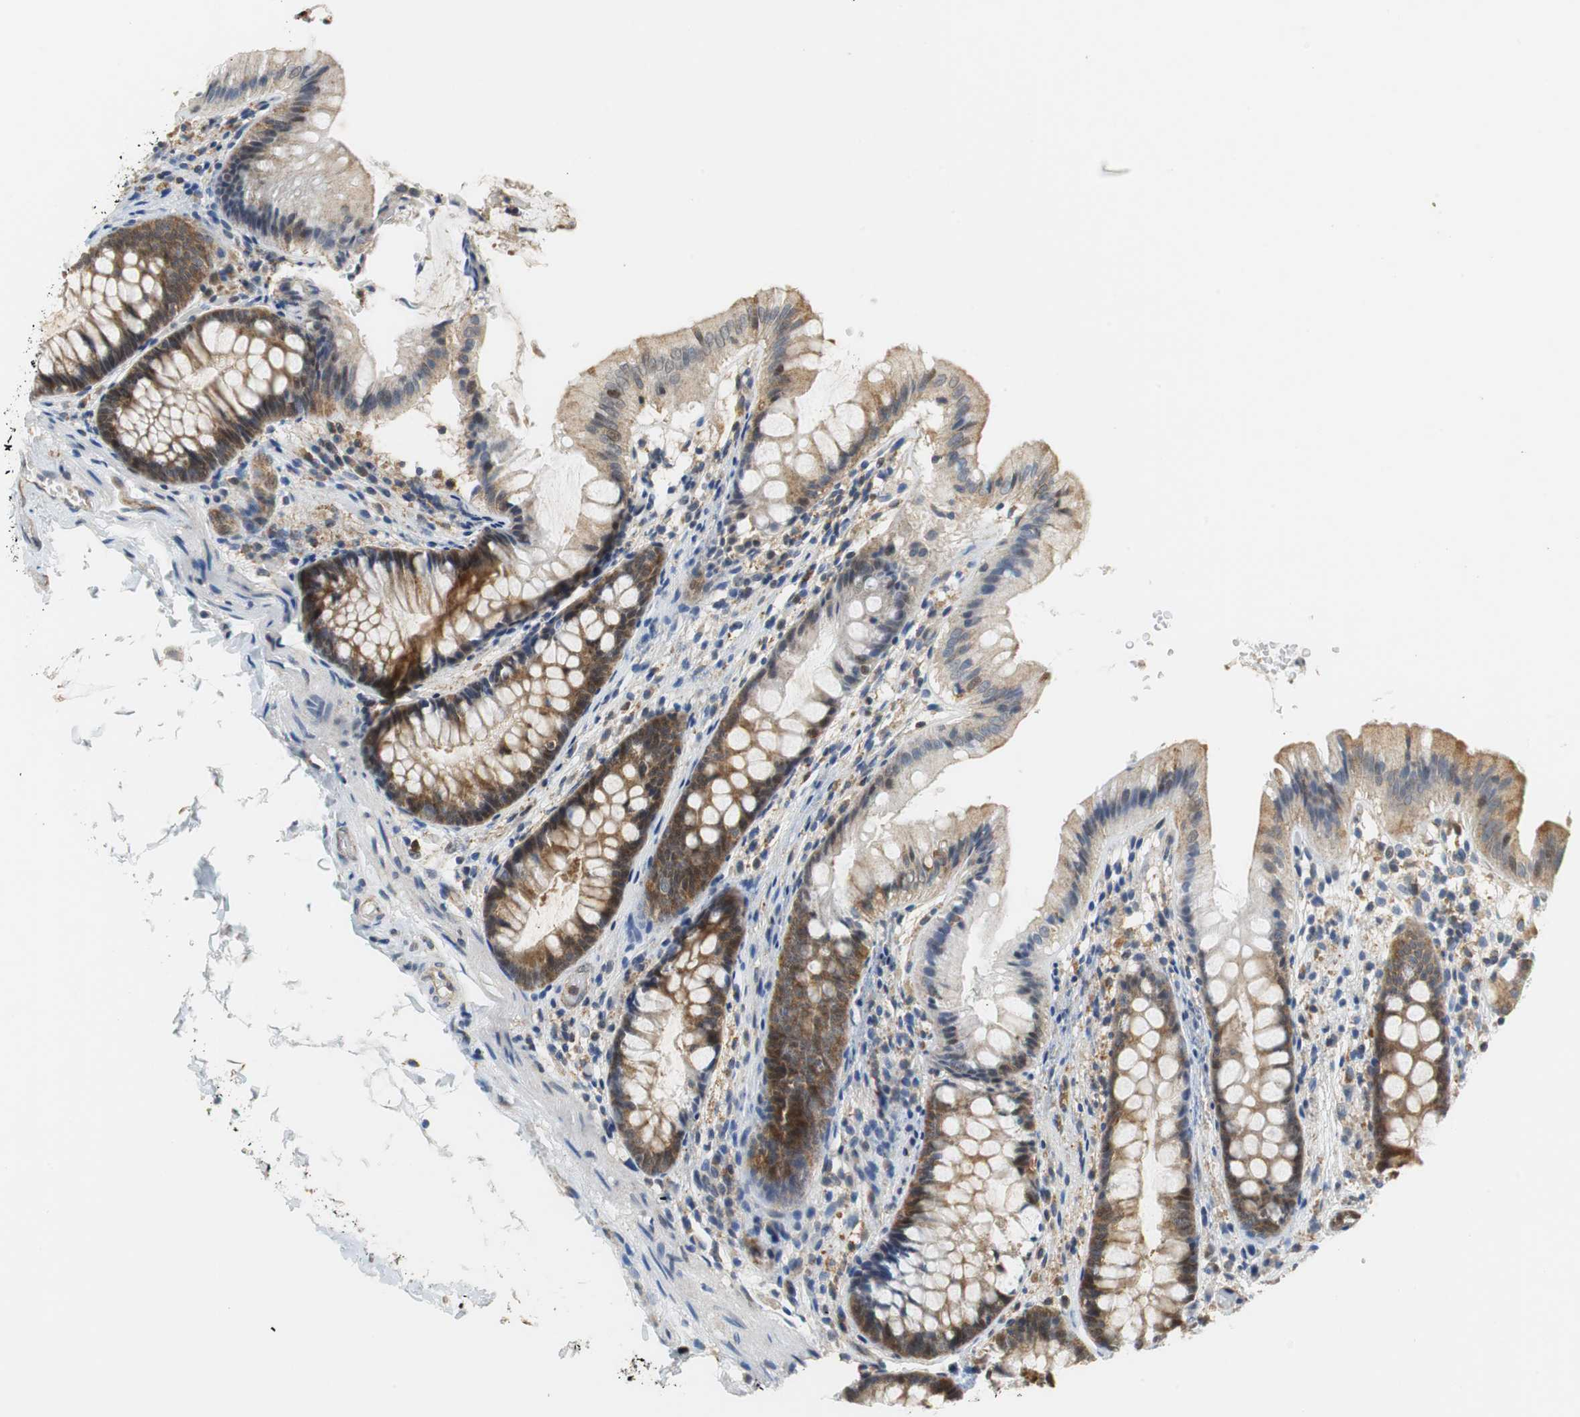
{"staining": {"intensity": "negative", "quantity": "none", "location": "none"}, "tissue": "colon", "cell_type": "Endothelial cells", "image_type": "normal", "snomed": [{"axis": "morphology", "description": "Normal tissue, NOS"}, {"axis": "topography", "description": "Smooth muscle"}, {"axis": "topography", "description": "Colon"}], "caption": "DAB immunohistochemical staining of normal human colon demonstrates no significant positivity in endothelial cells. Nuclei are stained in blue.", "gene": "GSDMD", "patient": {"sex": "male", "age": 67}}